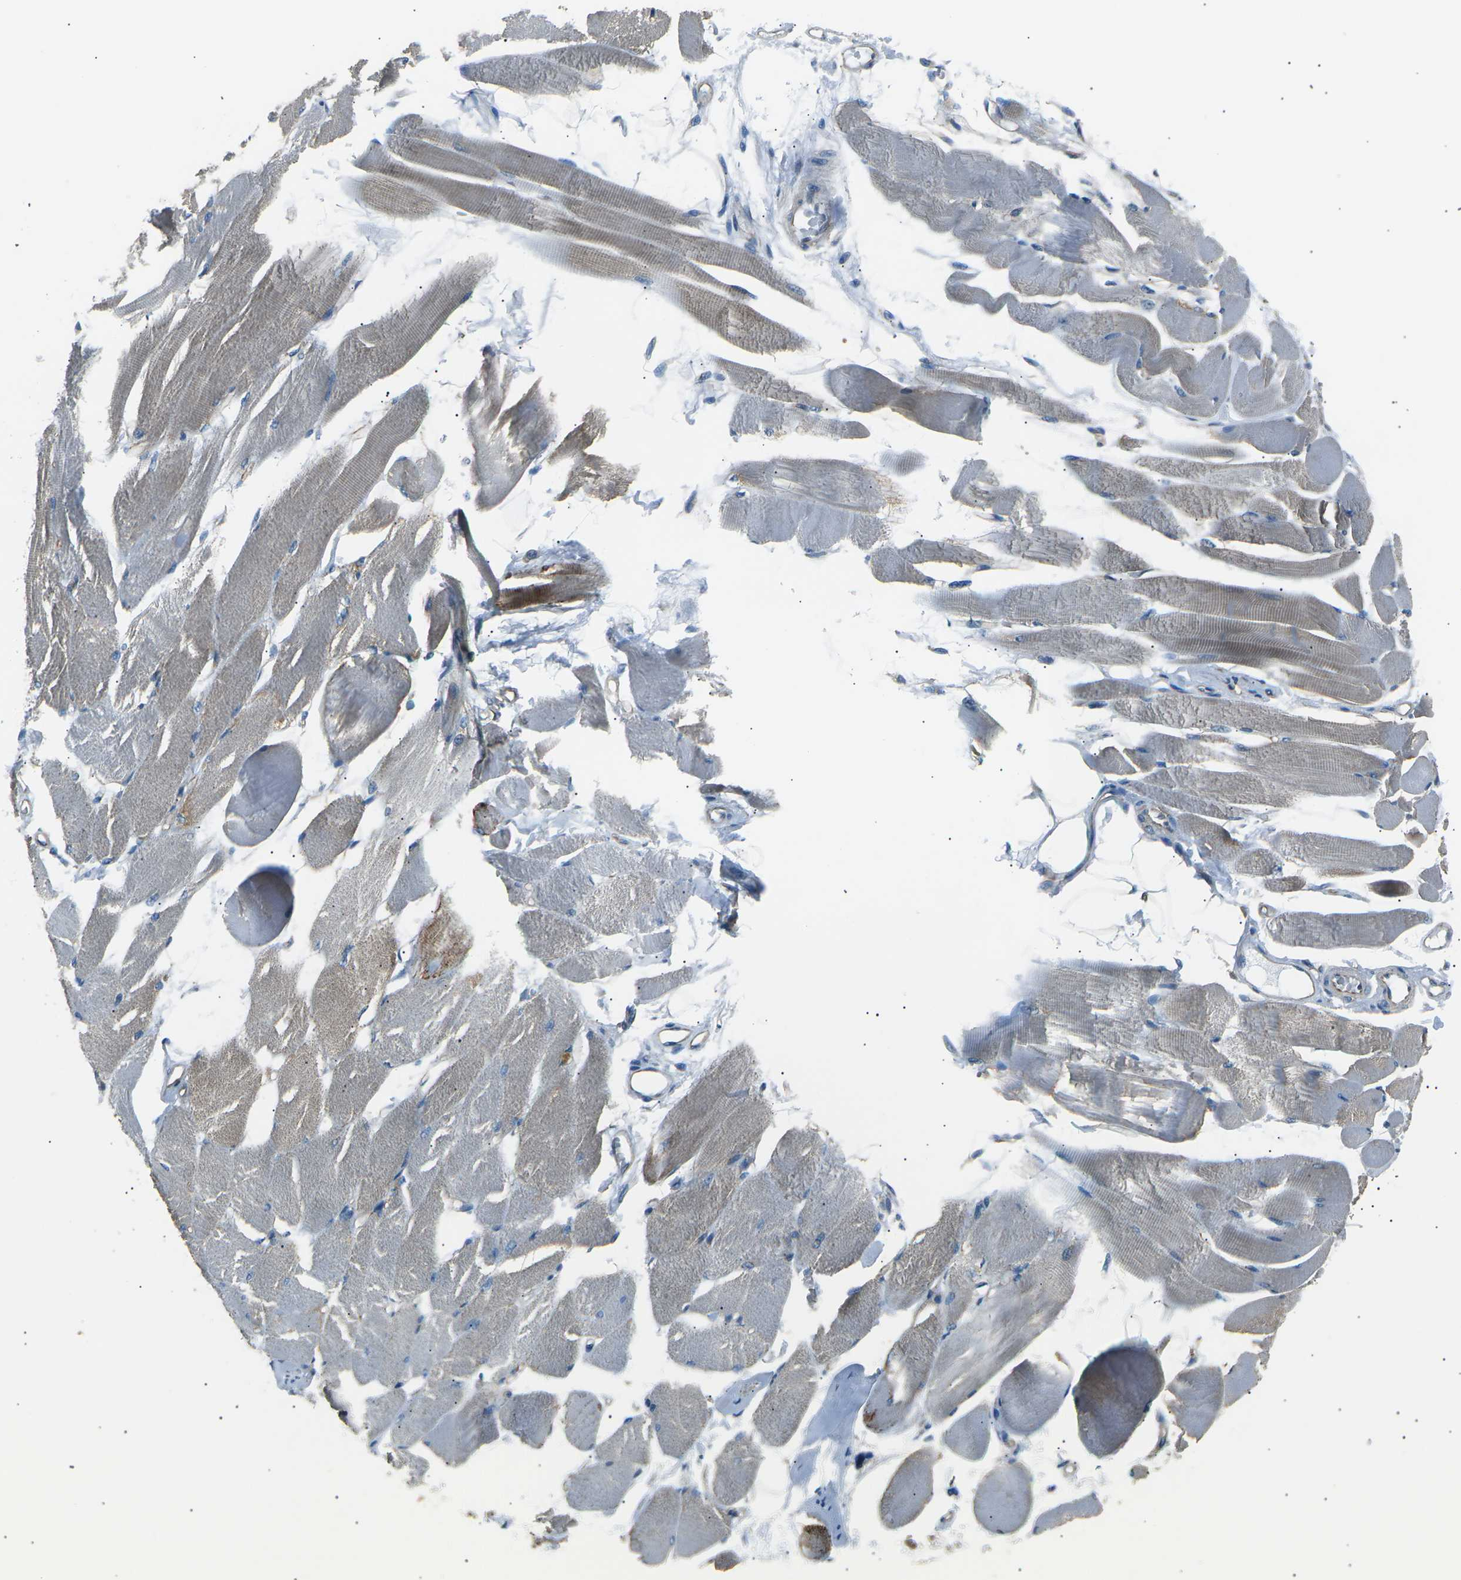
{"staining": {"intensity": "weak", "quantity": "25%-75%", "location": "cytoplasmic/membranous"}, "tissue": "skeletal muscle", "cell_type": "Myocytes", "image_type": "normal", "snomed": [{"axis": "morphology", "description": "Normal tissue, NOS"}, {"axis": "topography", "description": "Skeletal muscle"}, {"axis": "topography", "description": "Peripheral nerve tissue"}], "caption": "Skeletal muscle stained for a protein (brown) shows weak cytoplasmic/membranous positive positivity in approximately 25%-75% of myocytes.", "gene": "SLK", "patient": {"sex": "female", "age": 84}}